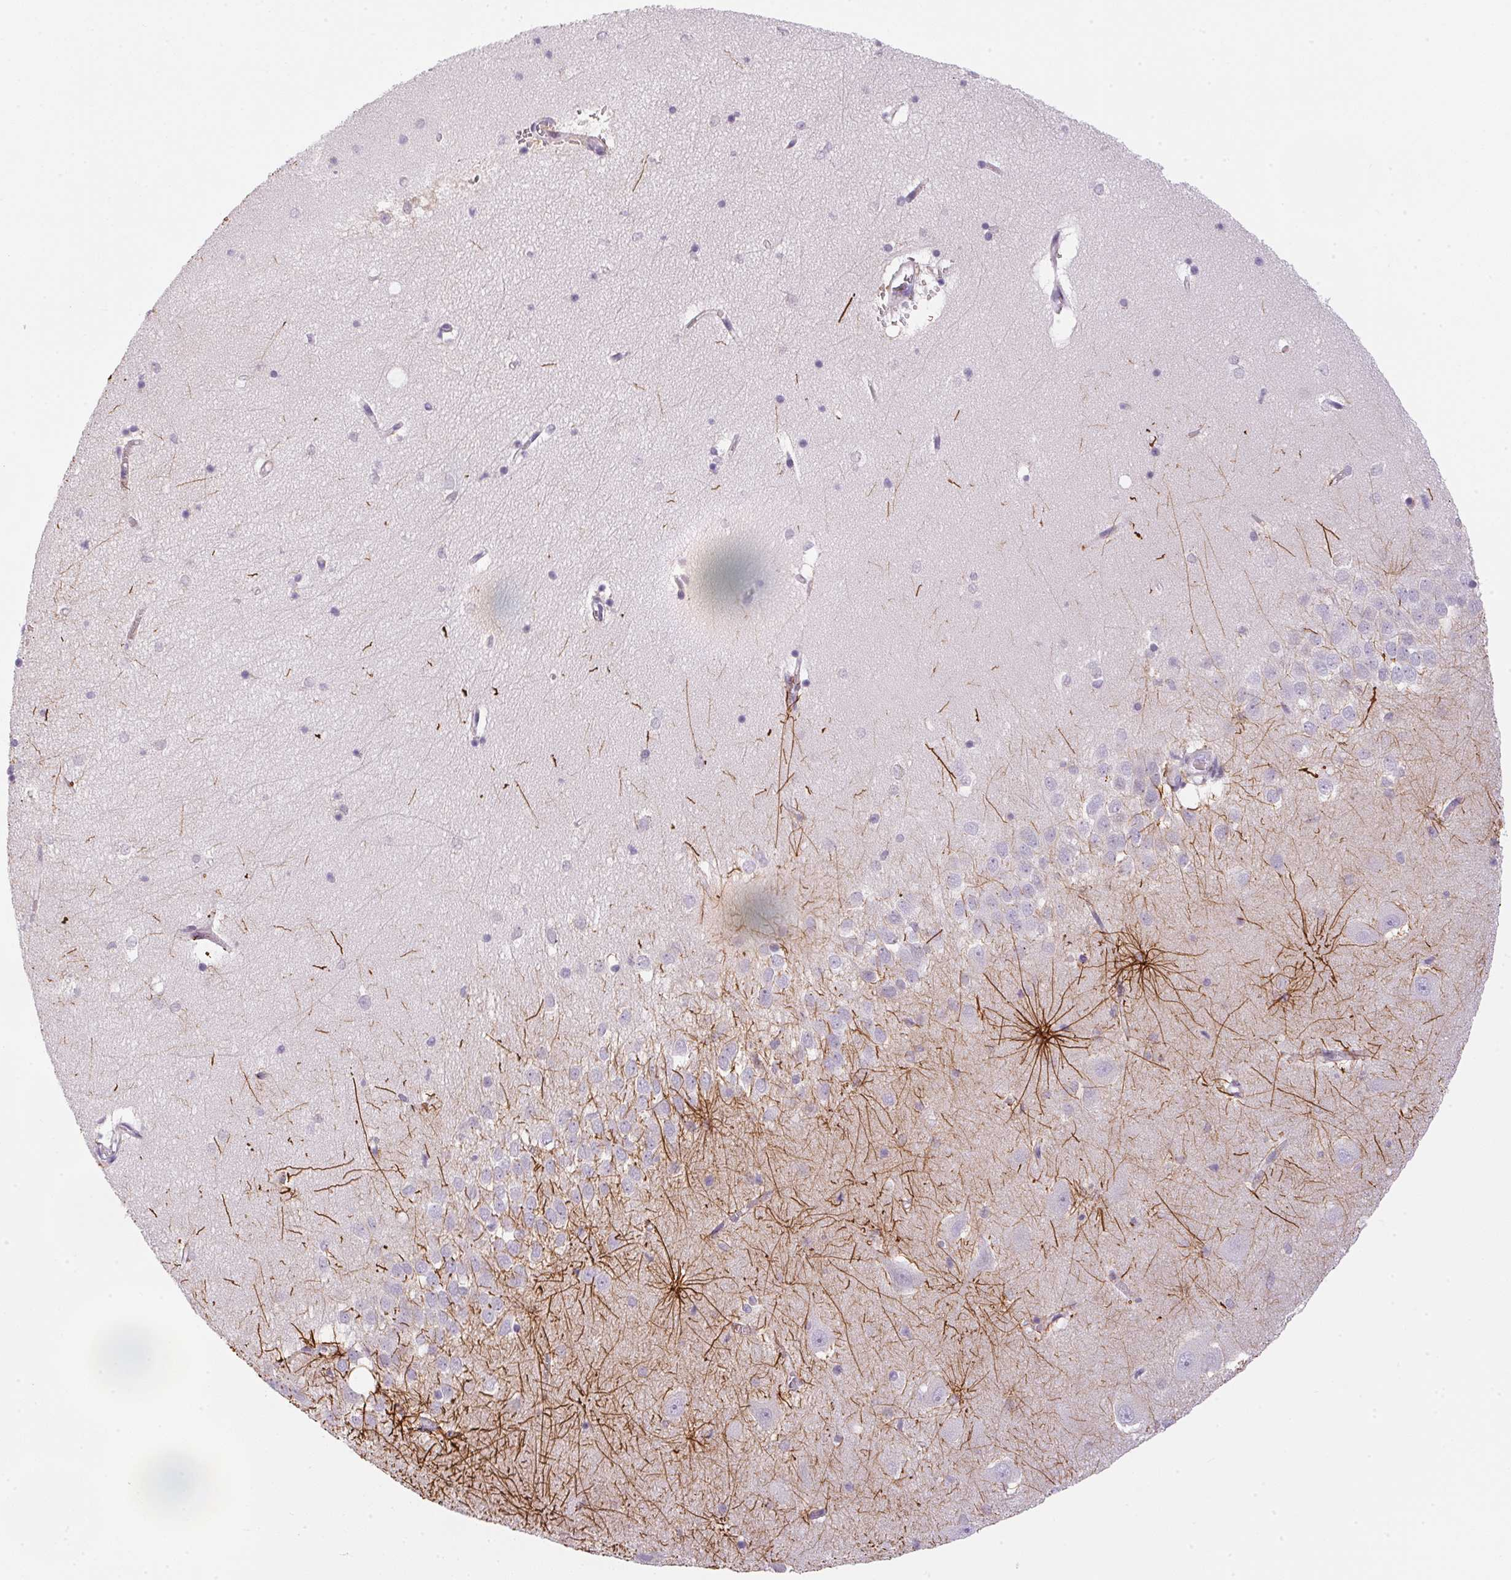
{"staining": {"intensity": "moderate", "quantity": "<25%", "location": "cytoplasmic/membranous"}, "tissue": "hippocampus", "cell_type": "Glial cells", "image_type": "normal", "snomed": [{"axis": "morphology", "description": "Normal tissue, NOS"}, {"axis": "topography", "description": "Hippocampus"}], "caption": "High-magnification brightfield microscopy of normal hippocampus stained with DAB (brown) and counterstained with hematoxylin (blue). glial cells exhibit moderate cytoplasmic/membranous expression is appreciated in approximately<25% of cells.", "gene": "ECPAS", "patient": {"sex": "male", "age": 58}}